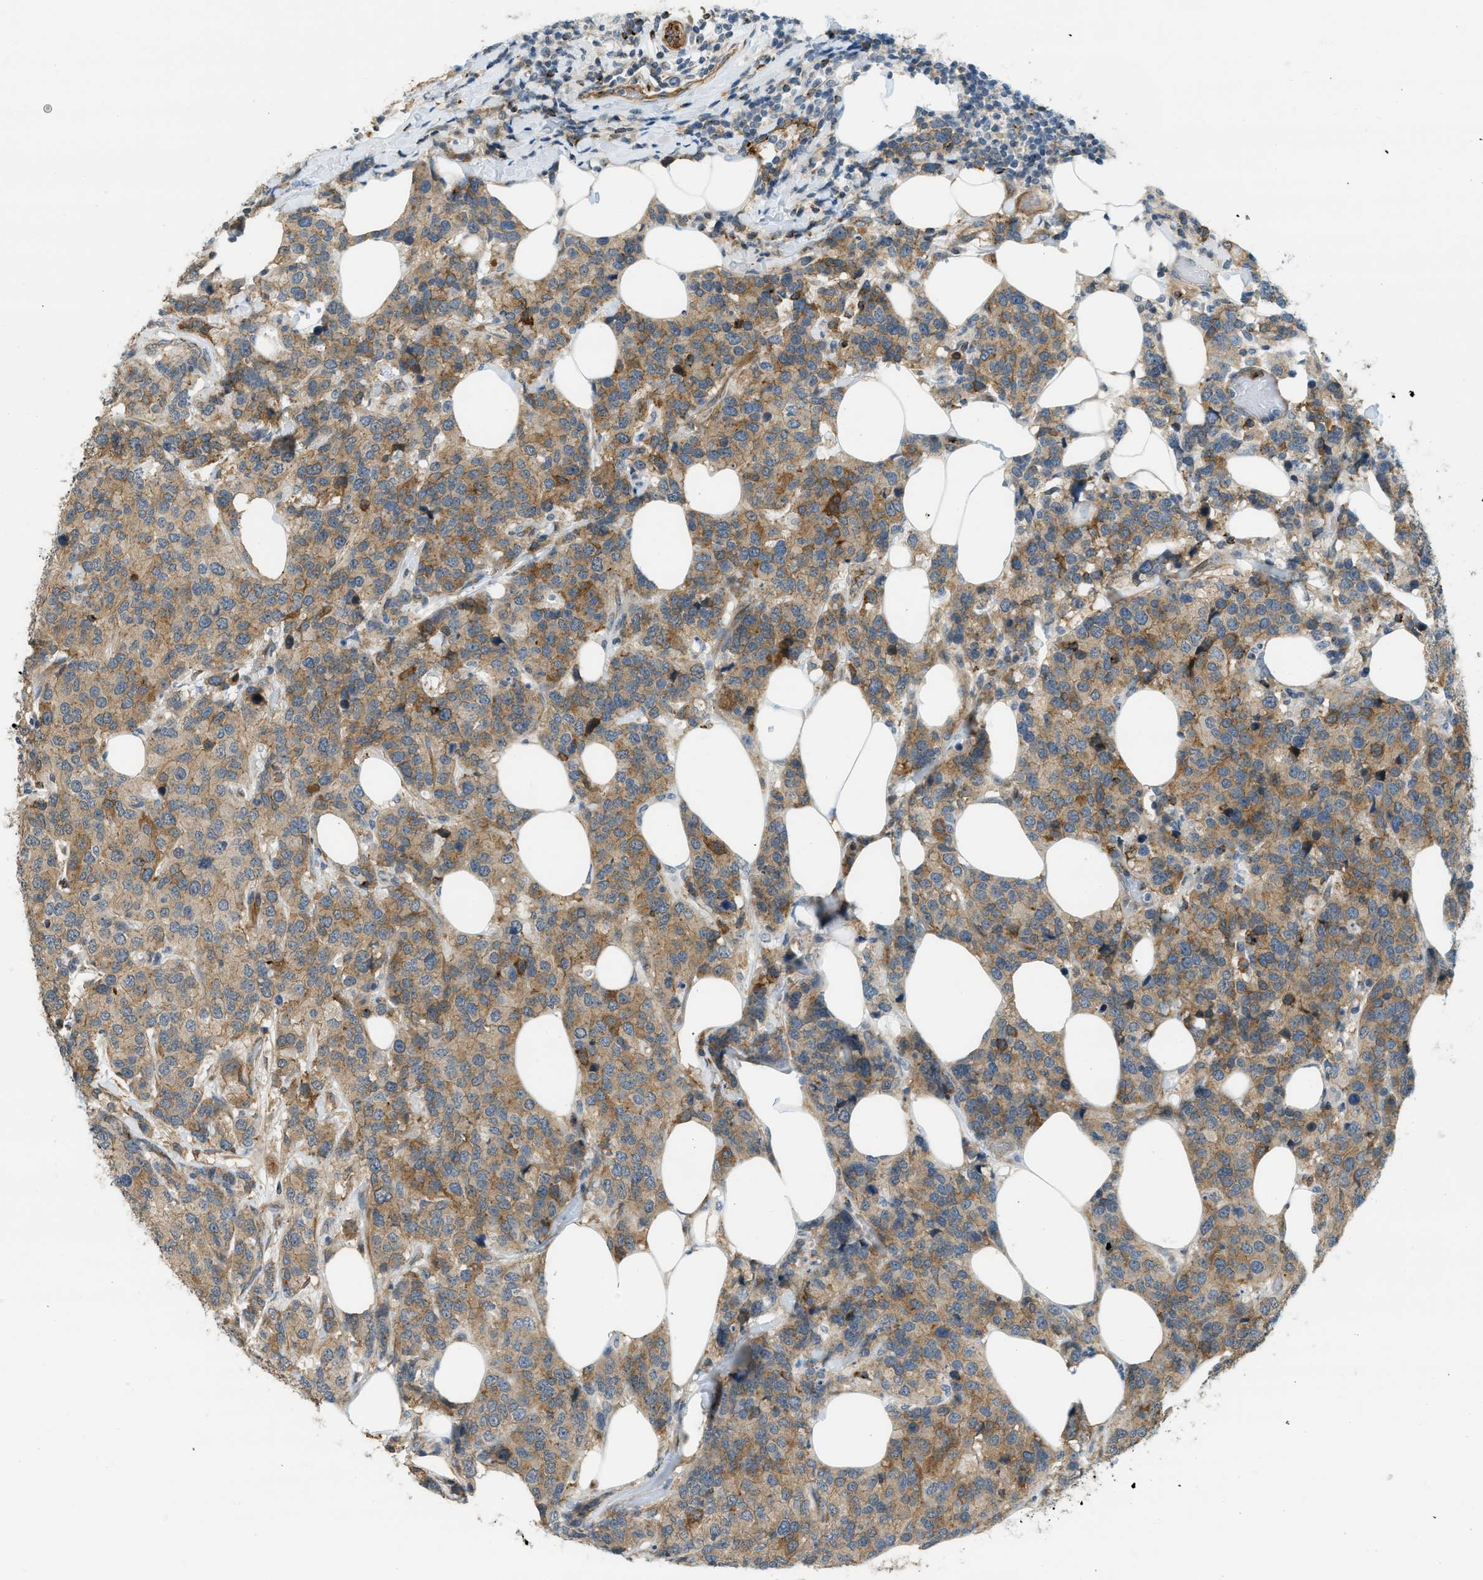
{"staining": {"intensity": "moderate", "quantity": ">75%", "location": "cytoplasmic/membranous"}, "tissue": "breast cancer", "cell_type": "Tumor cells", "image_type": "cancer", "snomed": [{"axis": "morphology", "description": "Lobular carcinoma"}, {"axis": "topography", "description": "Breast"}], "caption": "This is a photomicrograph of immunohistochemistry (IHC) staining of breast lobular carcinoma, which shows moderate staining in the cytoplasmic/membranous of tumor cells.", "gene": "KIAA1671", "patient": {"sex": "female", "age": 59}}